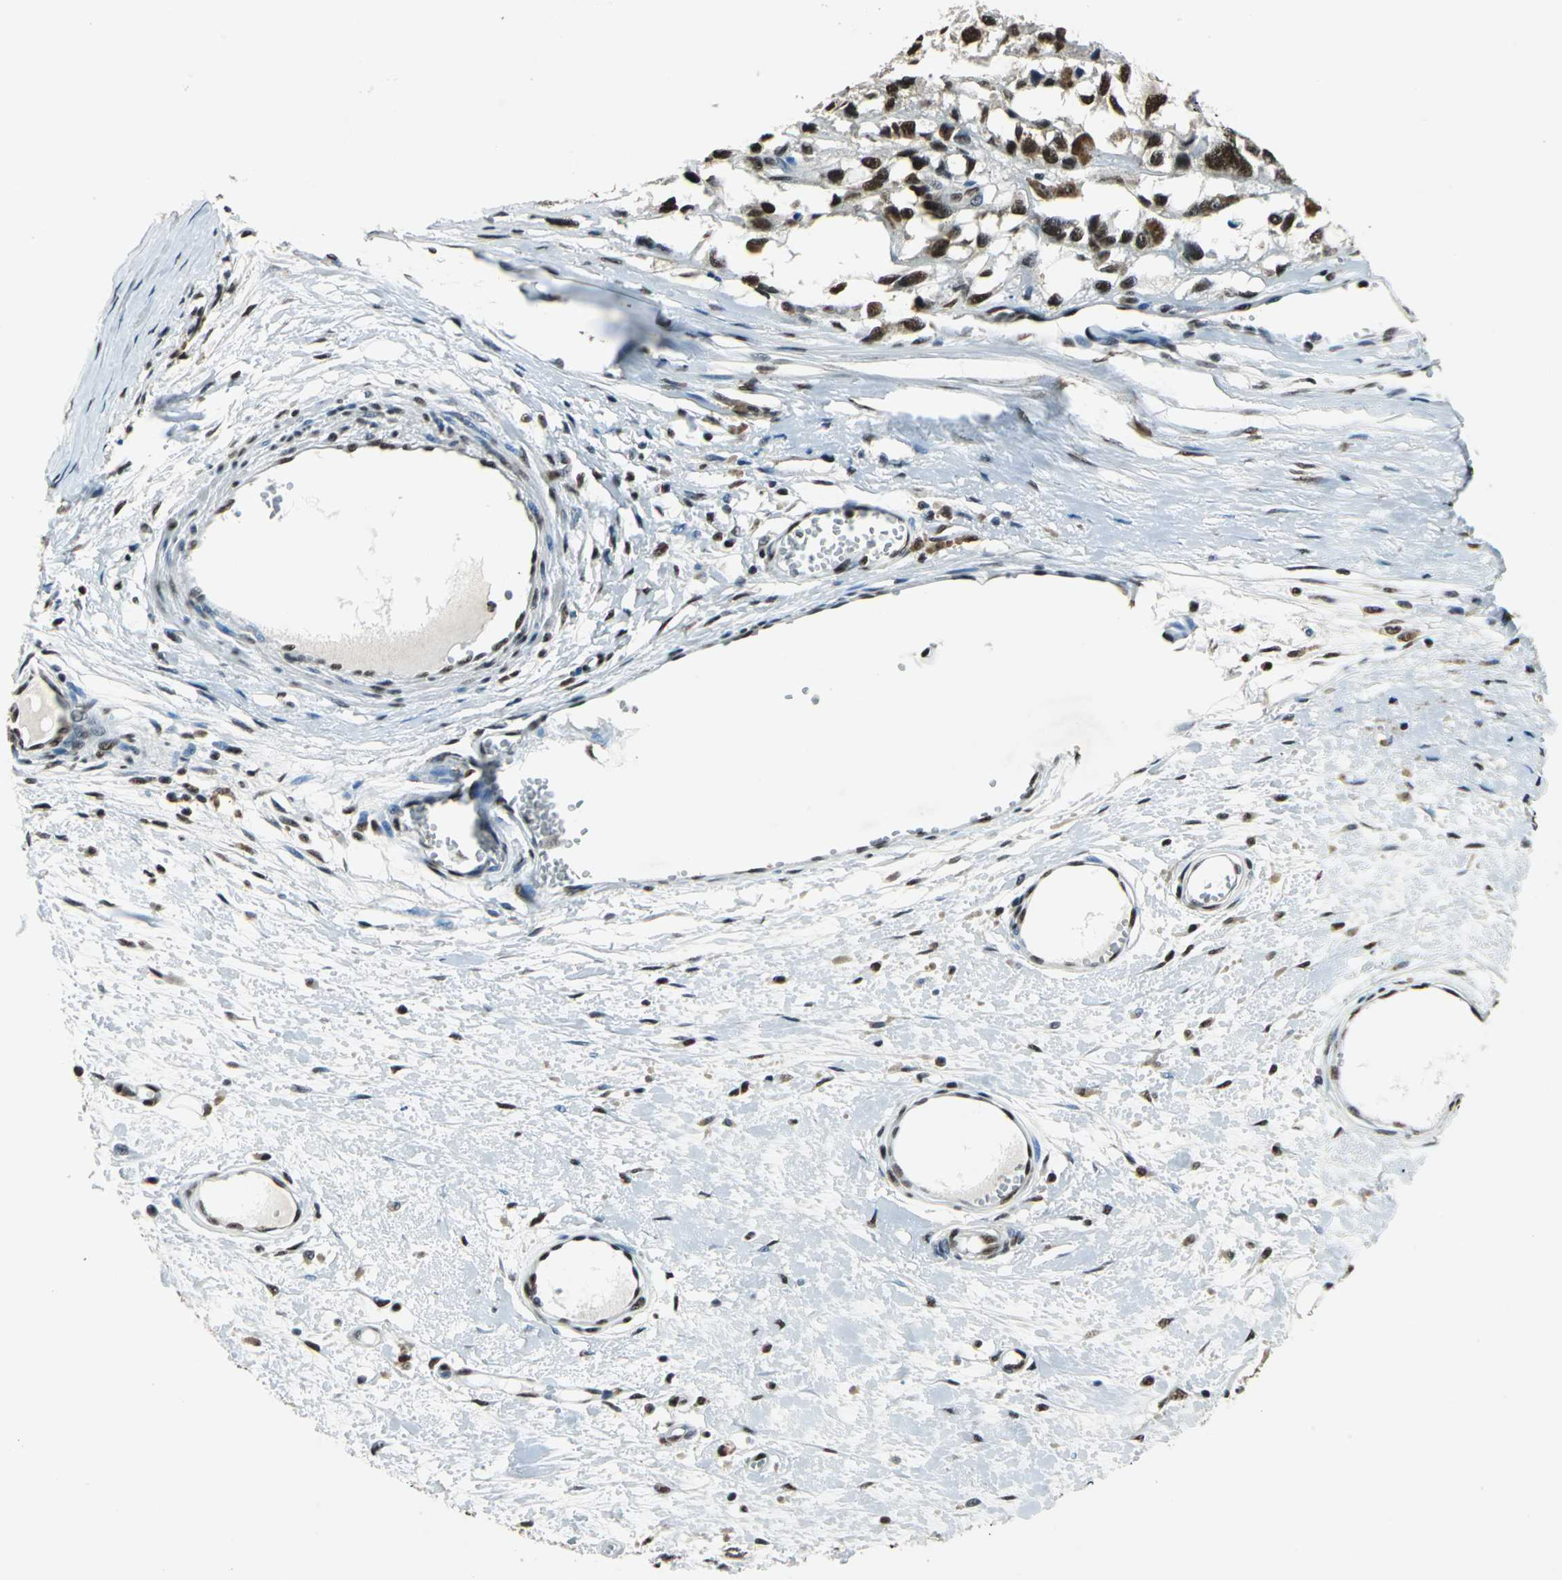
{"staining": {"intensity": "strong", "quantity": ">75%", "location": "cytoplasmic/membranous,nuclear"}, "tissue": "melanoma", "cell_type": "Tumor cells", "image_type": "cancer", "snomed": [{"axis": "morphology", "description": "Malignant melanoma, Metastatic site"}, {"axis": "topography", "description": "Lymph node"}], "caption": "Melanoma was stained to show a protein in brown. There is high levels of strong cytoplasmic/membranous and nuclear staining in about >75% of tumor cells. Ihc stains the protein of interest in brown and the nuclei are stained blue.", "gene": "RBM14", "patient": {"sex": "male", "age": 59}}